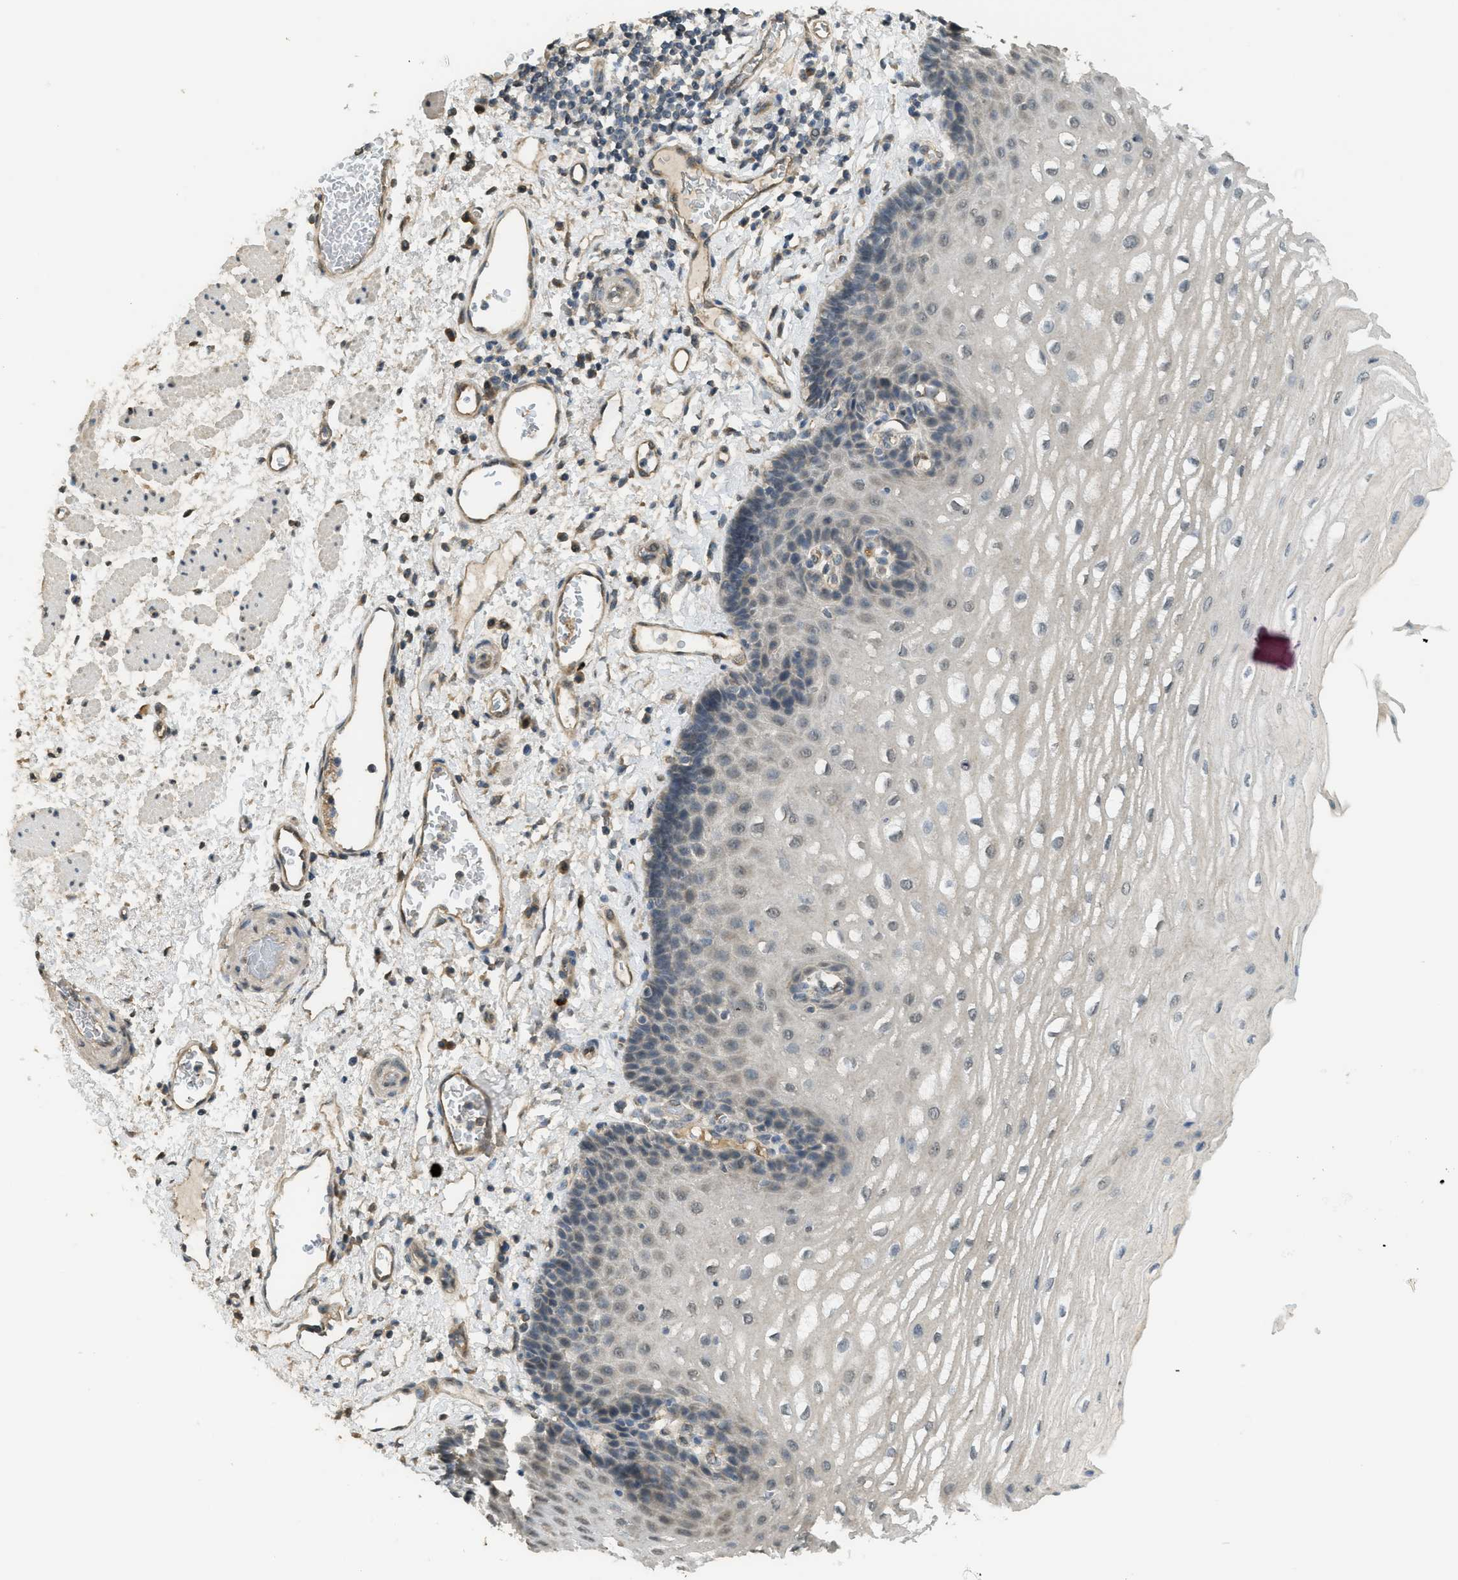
{"staining": {"intensity": "weak", "quantity": "<25%", "location": "cytoplasmic/membranous"}, "tissue": "esophagus", "cell_type": "Squamous epithelial cells", "image_type": "normal", "snomed": [{"axis": "morphology", "description": "Normal tissue, NOS"}, {"axis": "topography", "description": "Esophagus"}], "caption": "This is an immunohistochemistry photomicrograph of benign human esophagus. There is no staining in squamous epithelial cells.", "gene": "IGF2BP2", "patient": {"sex": "male", "age": 54}}